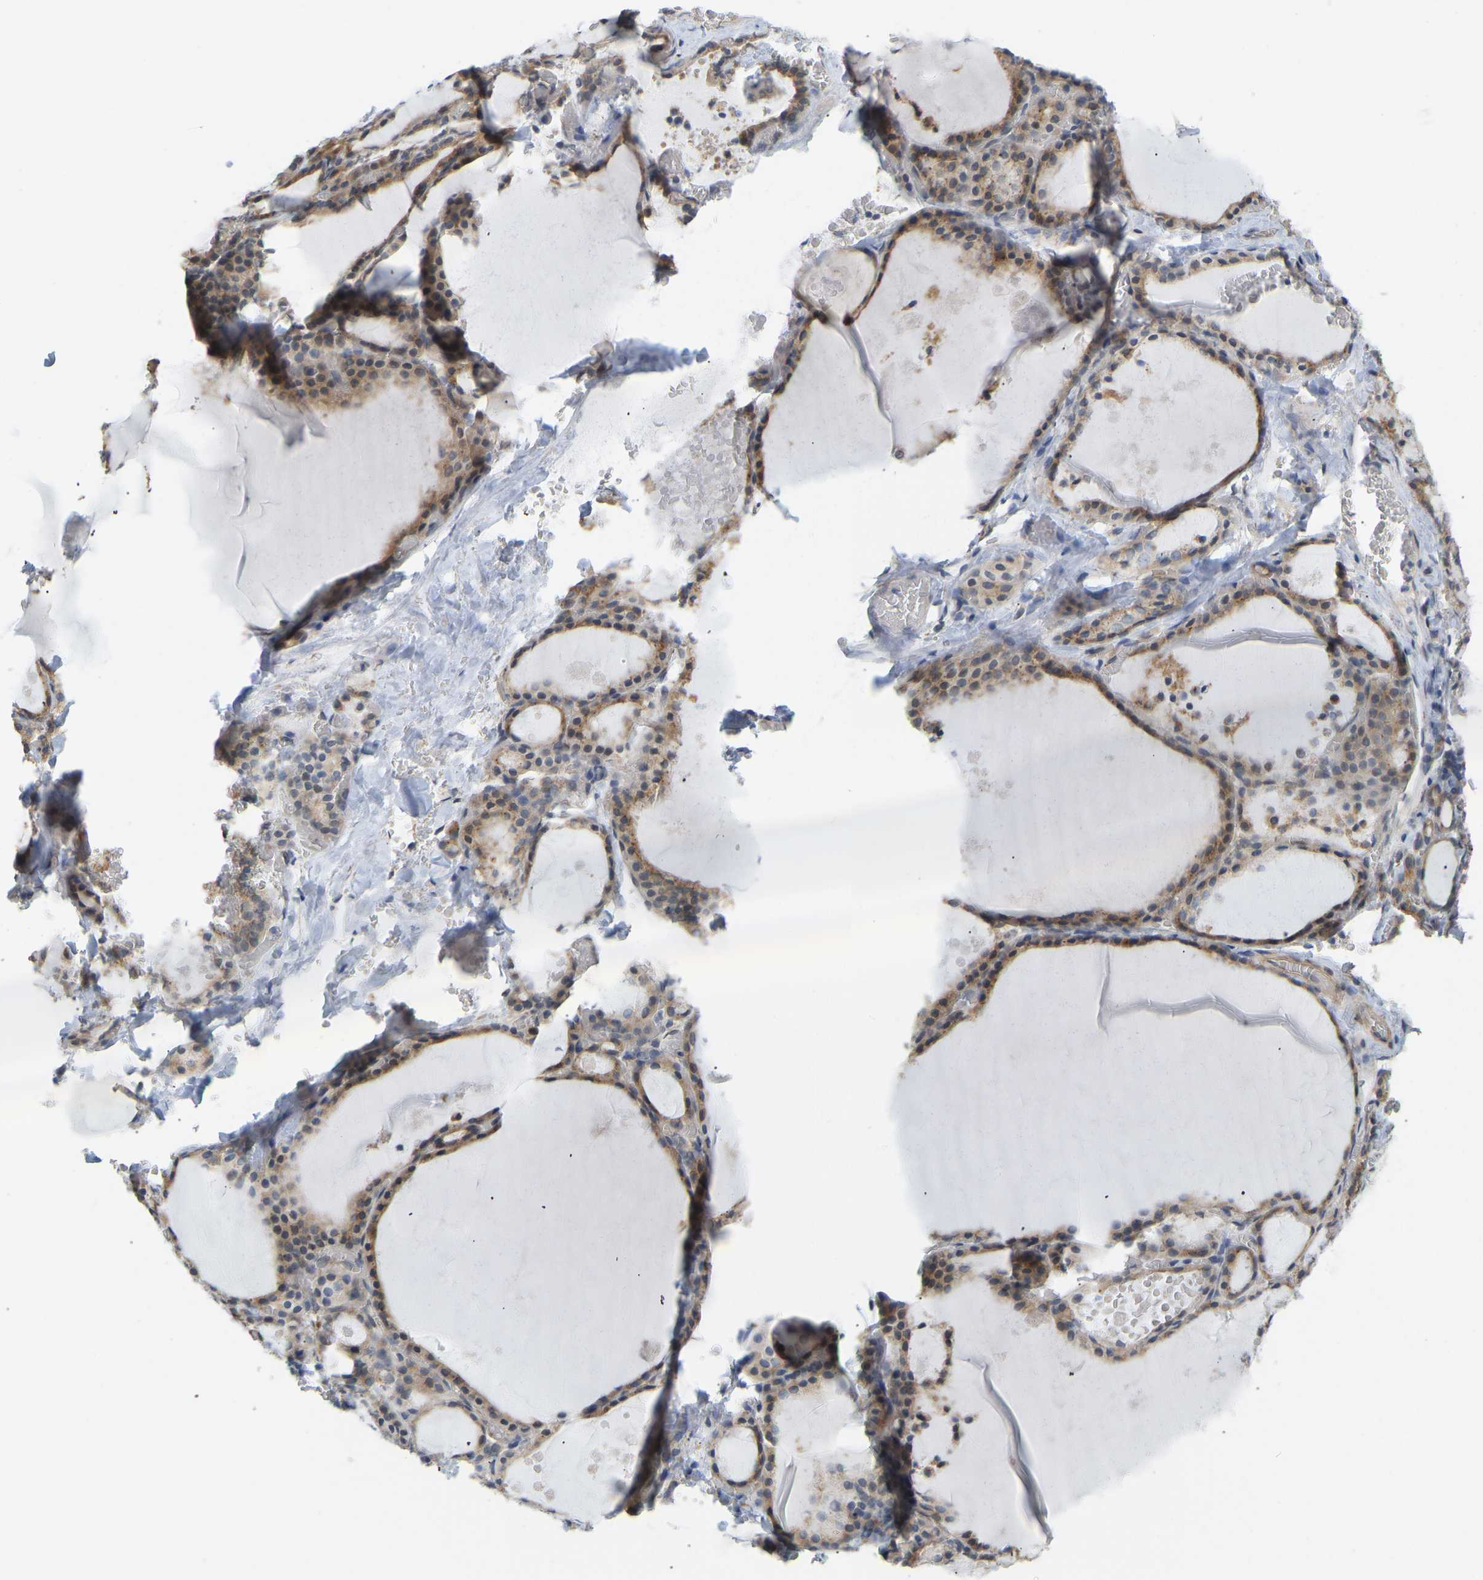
{"staining": {"intensity": "moderate", "quantity": ">75%", "location": "cytoplasmic/membranous"}, "tissue": "thyroid gland", "cell_type": "Glandular cells", "image_type": "normal", "snomed": [{"axis": "morphology", "description": "Normal tissue, NOS"}, {"axis": "topography", "description": "Thyroid gland"}], "caption": "Immunohistochemical staining of normal thyroid gland shows medium levels of moderate cytoplasmic/membranous positivity in about >75% of glandular cells.", "gene": "BEND3", "patient": {"sex": "male", "age": 56}}